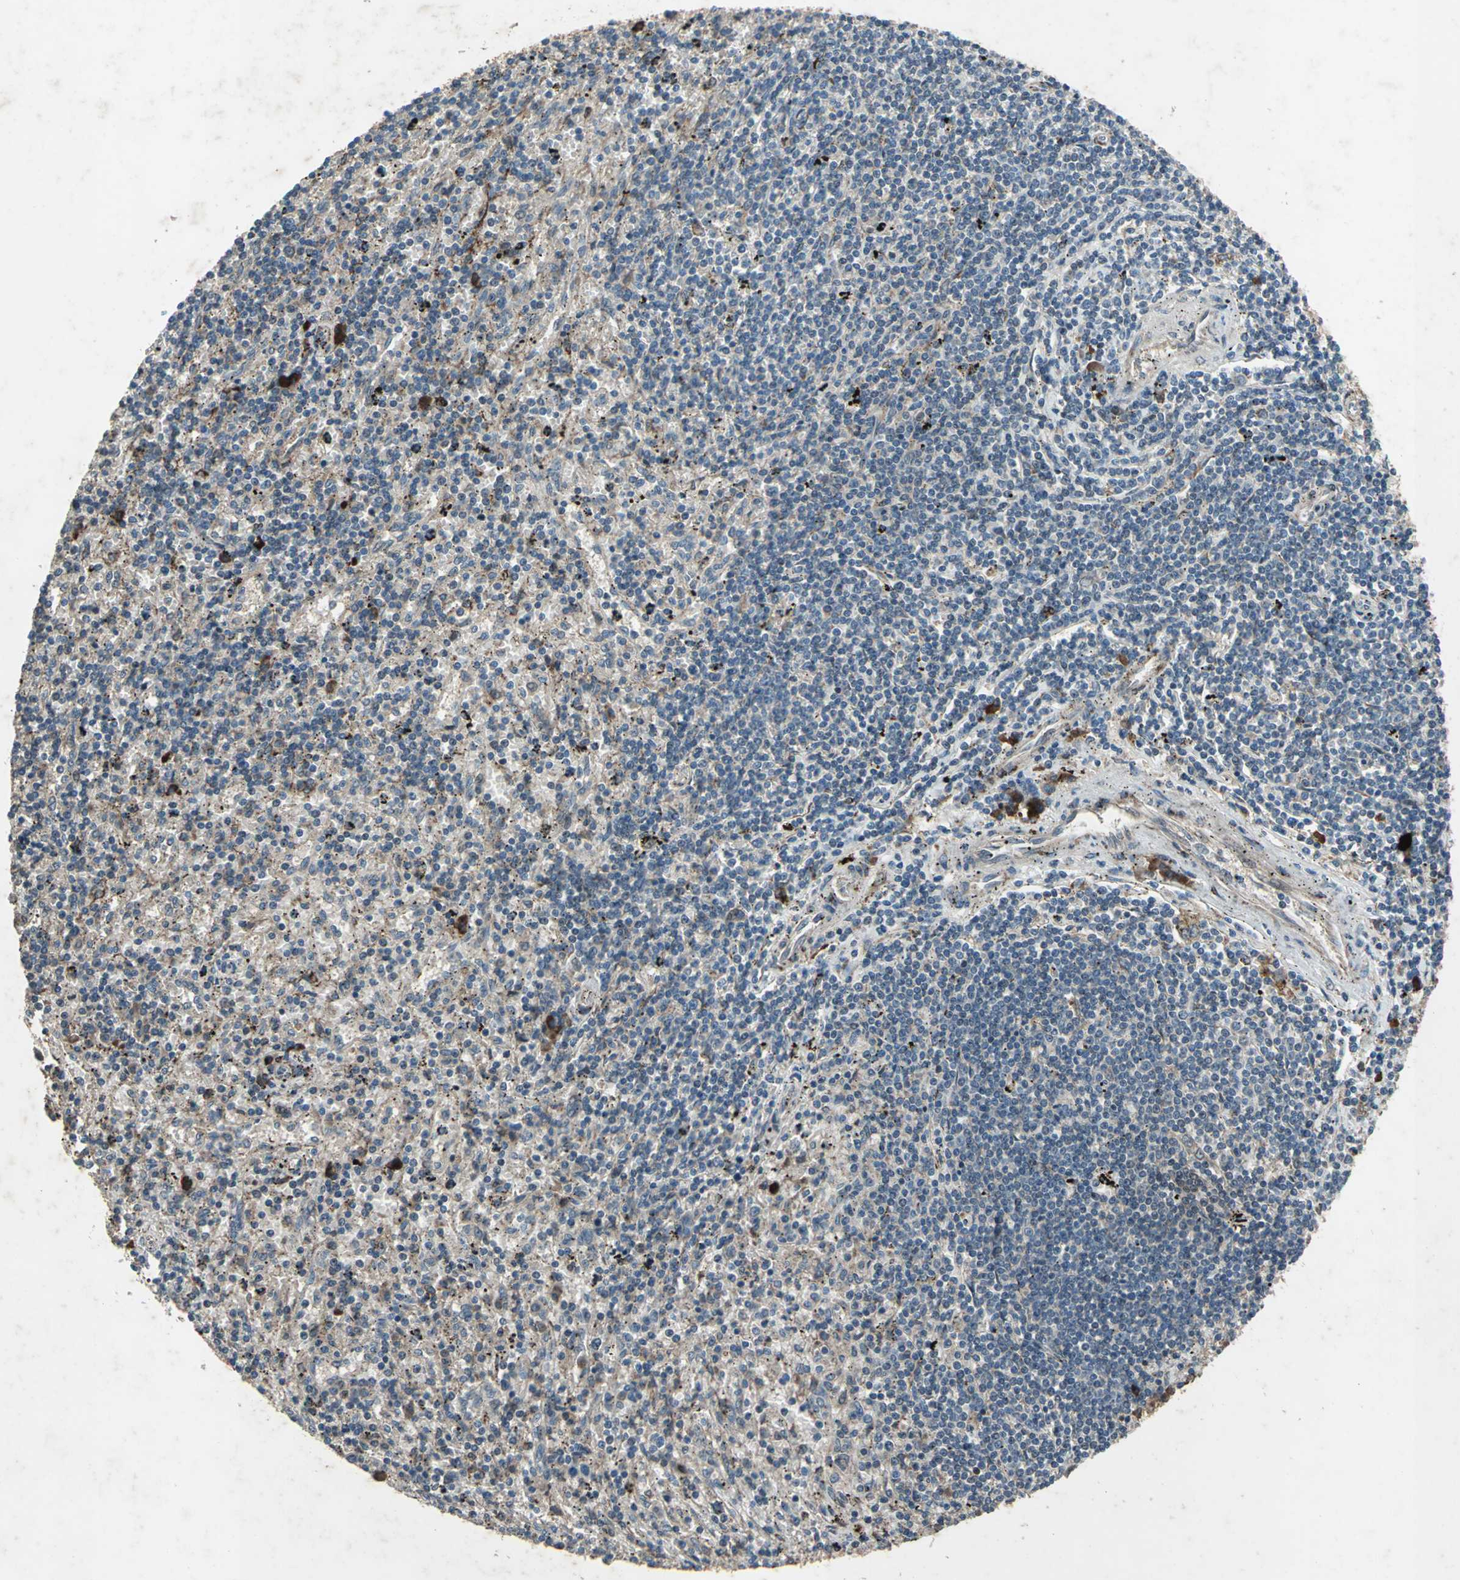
{"staining": {"intensity": "weak", "quantity": "25%-75%", "location": "cytoplasmic/membranous"}, "tissue": "lymphoma", "cell_type": "Tumor cells", "image_type": "cancer", "snomed": [{"axis": "morphology", "description": "Malignant lymphoma, non-Hodgkin's type, Low grade"}, {"axis": "topography", "description": "Spleen"}], "caption": "Brown immunohistochemical staining in human malignant lymphoma, non-Hodgkin's type (low-grade) exhibits weak cytoplasmic/membranous staining in about 25%-75% of tumor cells. Using DAB (brown) and hematoxylin (blue) stains, captured at high magnification using brightfield microscopy.", "gene": "SEPTIN4", "patient": {"sex": "male", "age": 76}}